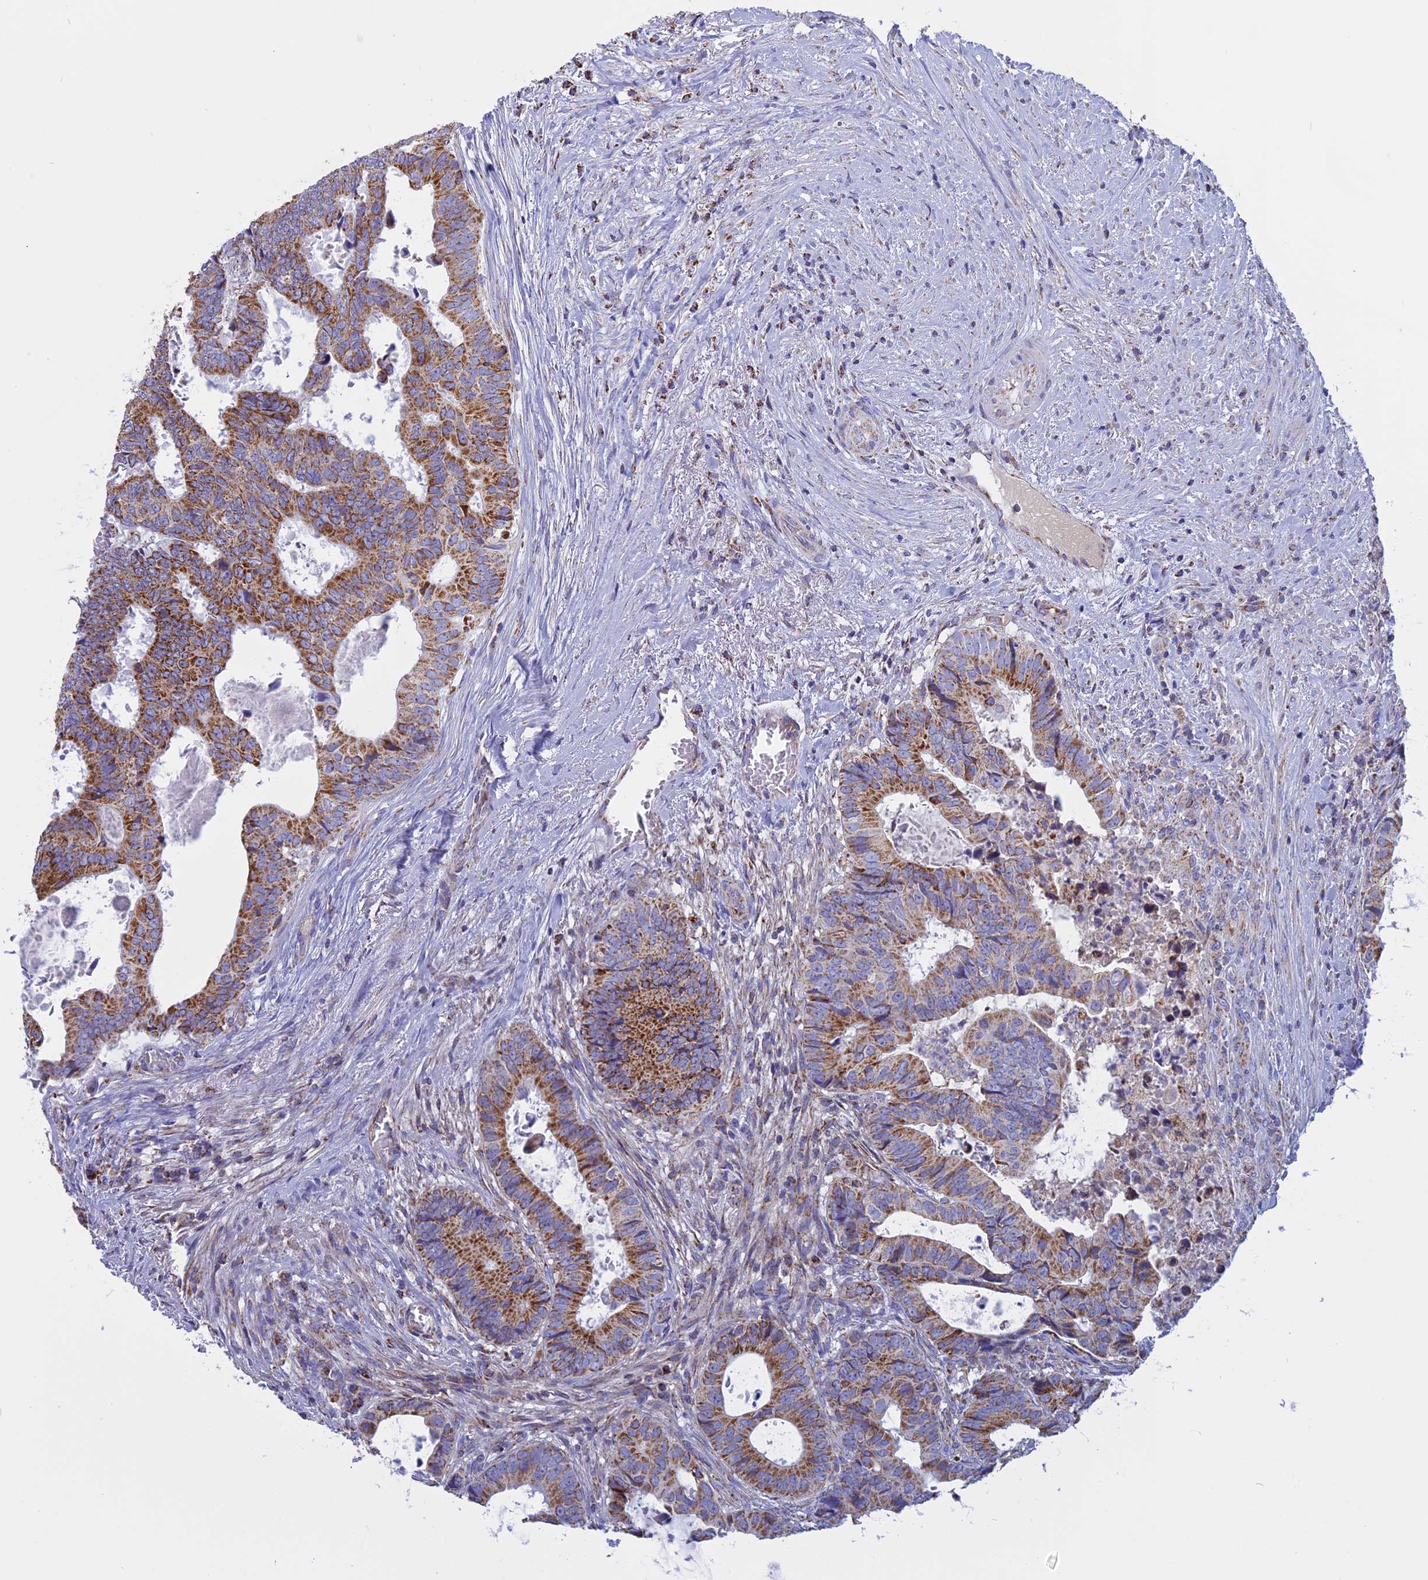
{"staining": {"intensity": "moderate", "quantity": ">75%", "location": "cytoplasmic/membranous"}, "tissue": "colorectal cancer", "cell_type": "Tumor cells", "image_type": "cancer", "snomed": [{"axis": "morphology", "description": "Adenocarcinoma, NOS"}, {"axis": "topography", "description": "Colon"}], "caption": "A histopathology image showing moderate cytoplasmic/membranous positivity in about >75% of tumor cells in colorectal cancer, as visualized by brown immunohistochemical staining.", "gene": "KCNG1", "patient": {"sex": "male", "age": 85}}